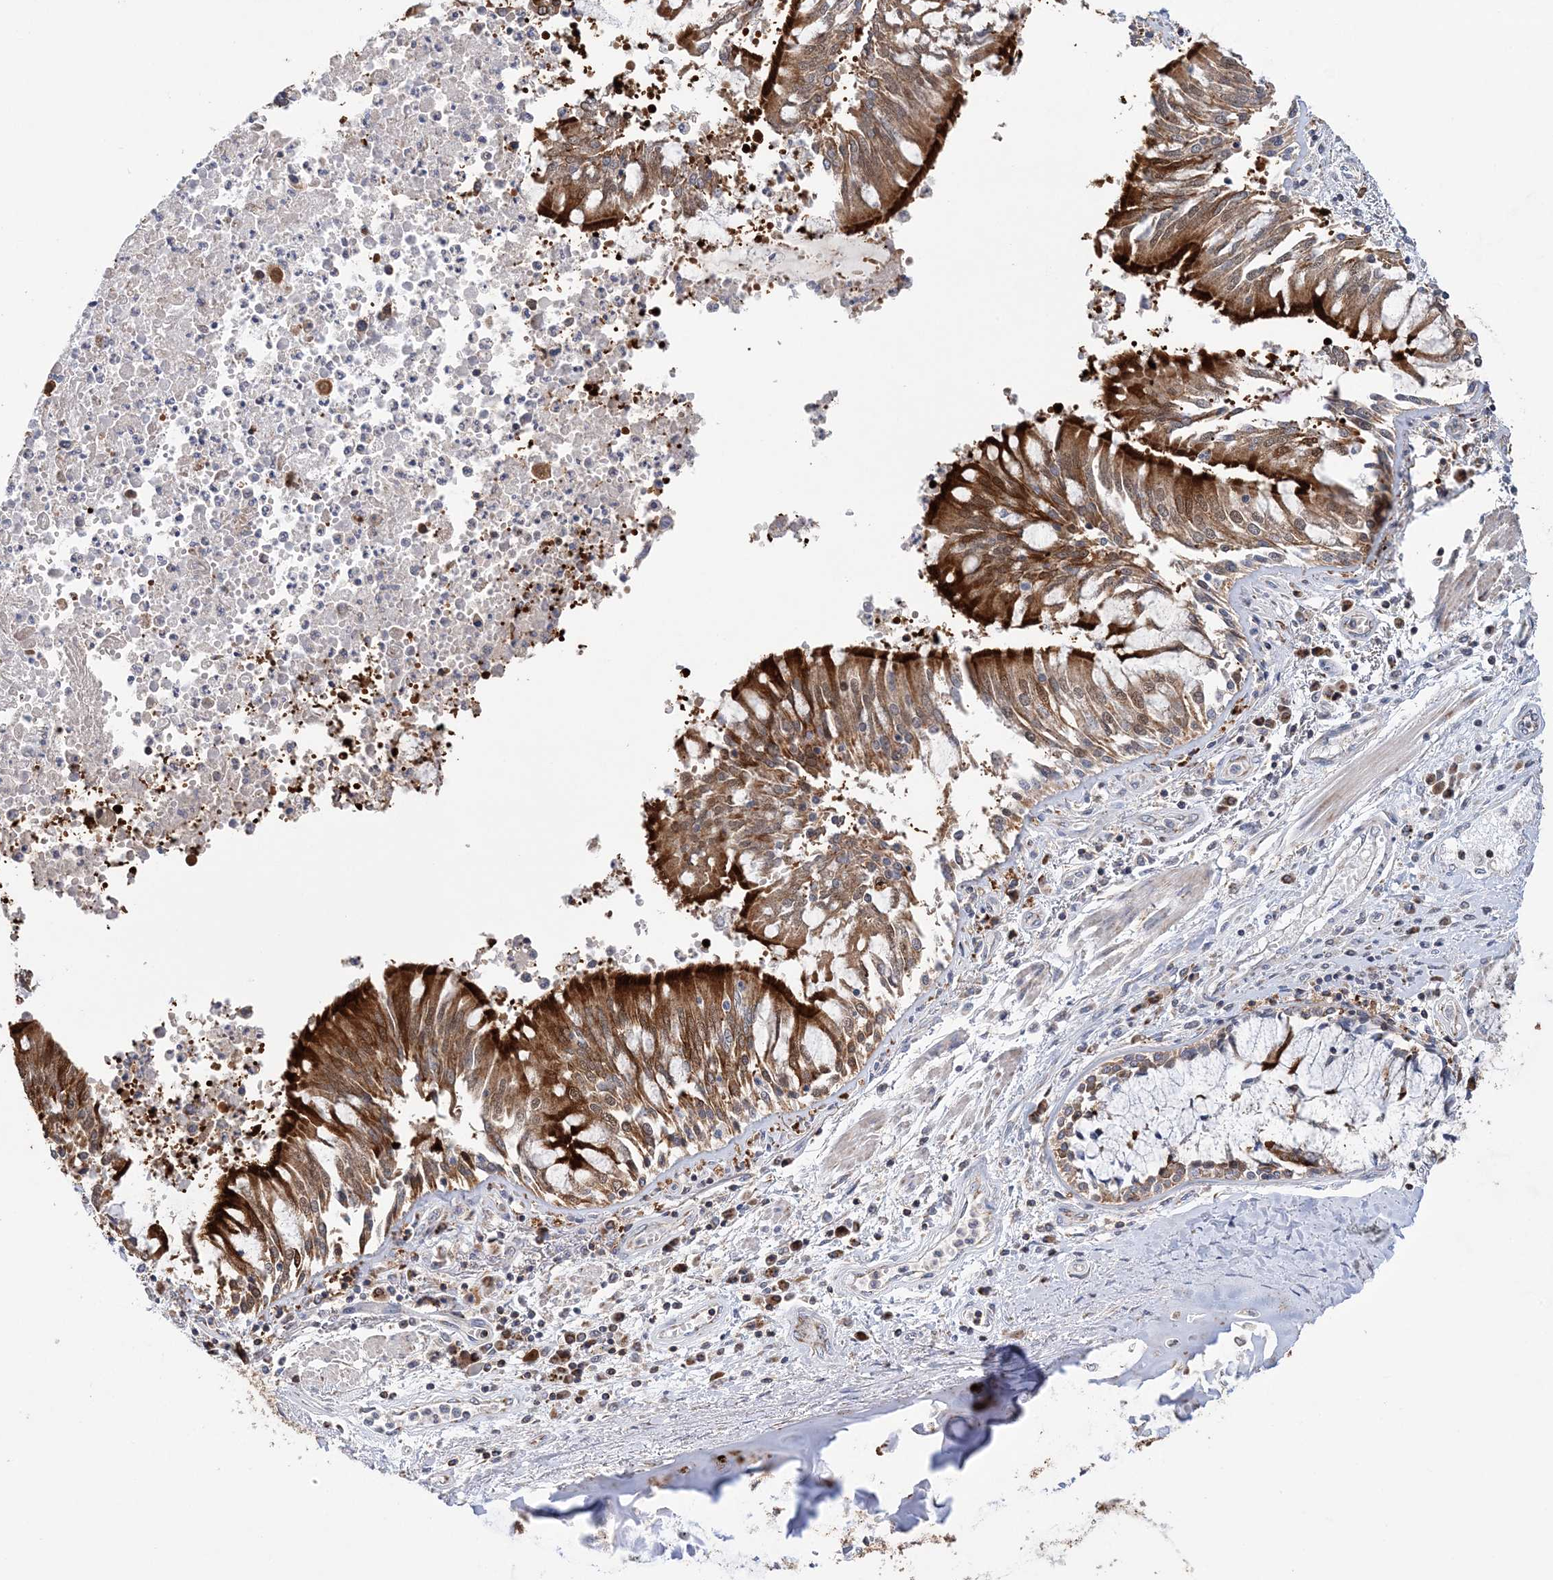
{"staining": {"intensity": "negative", "quantity": "none", "location": "none"}, "tissue": "adipose tissue", "cell_type": "Adipocytes", "image_type": "normal", "snomed": [{"axis": "morphology", "description": "Normal tissue, NOS"}, {"axis": "topography", "description": "Cartilage tissue"}, {"axis": "topography", "description": "Bronchus"}, {"axis": "topography", "description": "Lung"}, {"axis": "topography", "description": "Peripheral nerve tissue"}], "caption": "High power microscopy image of an immunohistochemistry image of benign adipose tissue, revealing no significant expression in adipocytes.", "gene": "TTC32", "patient": {"sex": "female", "age": 49}}